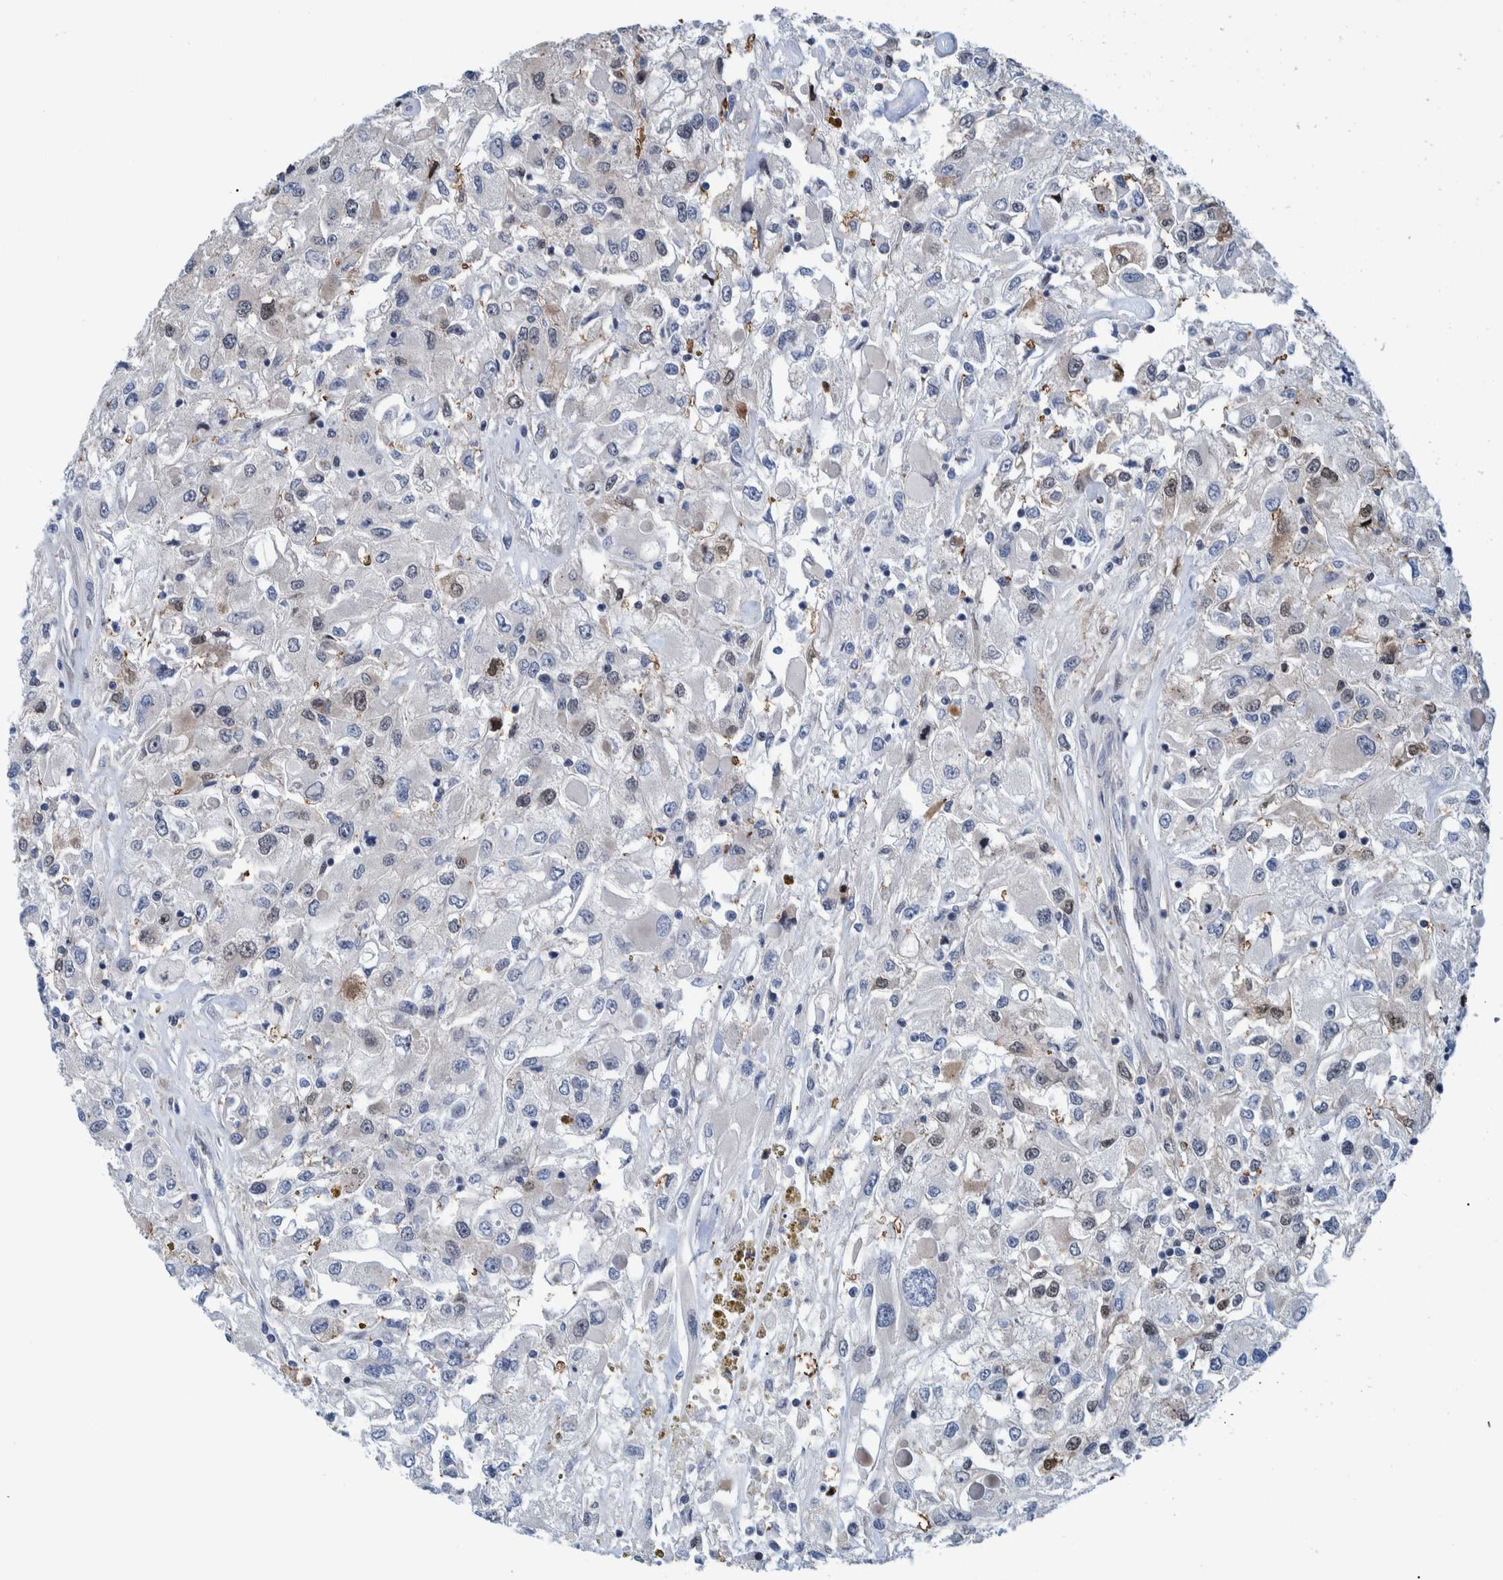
{"staining": {"intensity": "weak", "quantity": "<25%", "location": "cytoplasmic/membranous,nuclear"}, "tissue": "renal cancer", "cell_type": "Tumor cells", "image_type": "cancer", "snomed": [{"axis": "morphology", "description": "Adenocarcinoma, NOS"}, {"axis": "topography", "description": "Kidney"}], "caption": "Immunohistochemistry image of human renal adenocarcinoma stained for a protein (brown), which exhibits no expression in tumor cells.", "gene": "HEATR9", "patient": {"sex": "female", "age": 52}}